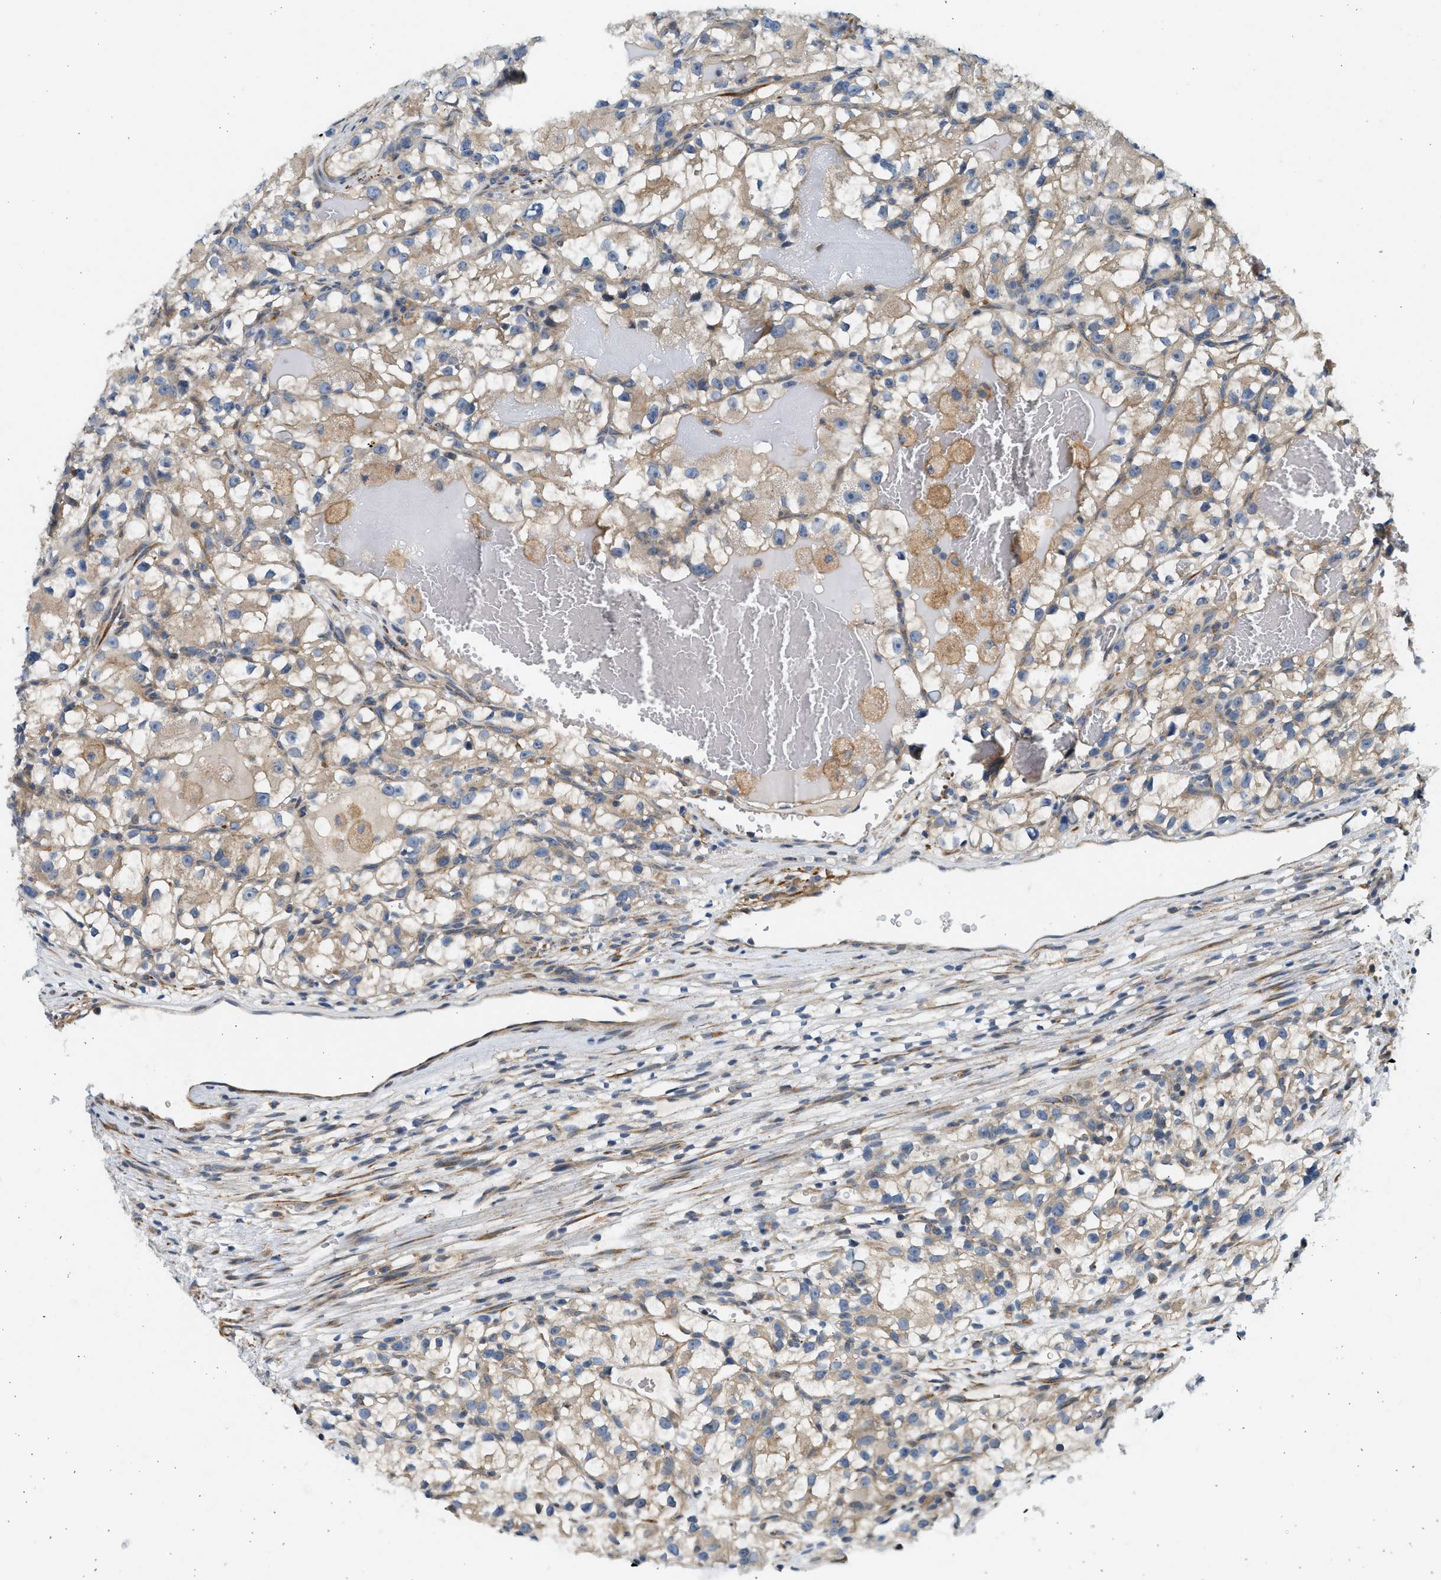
{"staining": {"intensity": "weak", "quantity": ">75%", "location": "cytoplasmic/membranous"}, "tissue": "renal cancer", "cell_type": "Tumor cells", "image_type": "cancer", "snomed": [{"axis": "morphology", "description": "Adenocarcinoma, NOS"}, {"axis": "topography", "description": "Kidney"}], "caption": "This is a histology image of immunohistochemistry (IHC) staining of adenocarcinoma (renal), which shows weak expression in the cytoplasmic/membranous of tumor cells.", "gene": "KDELR2", "patient": {"sex": "female", "age": 57}}